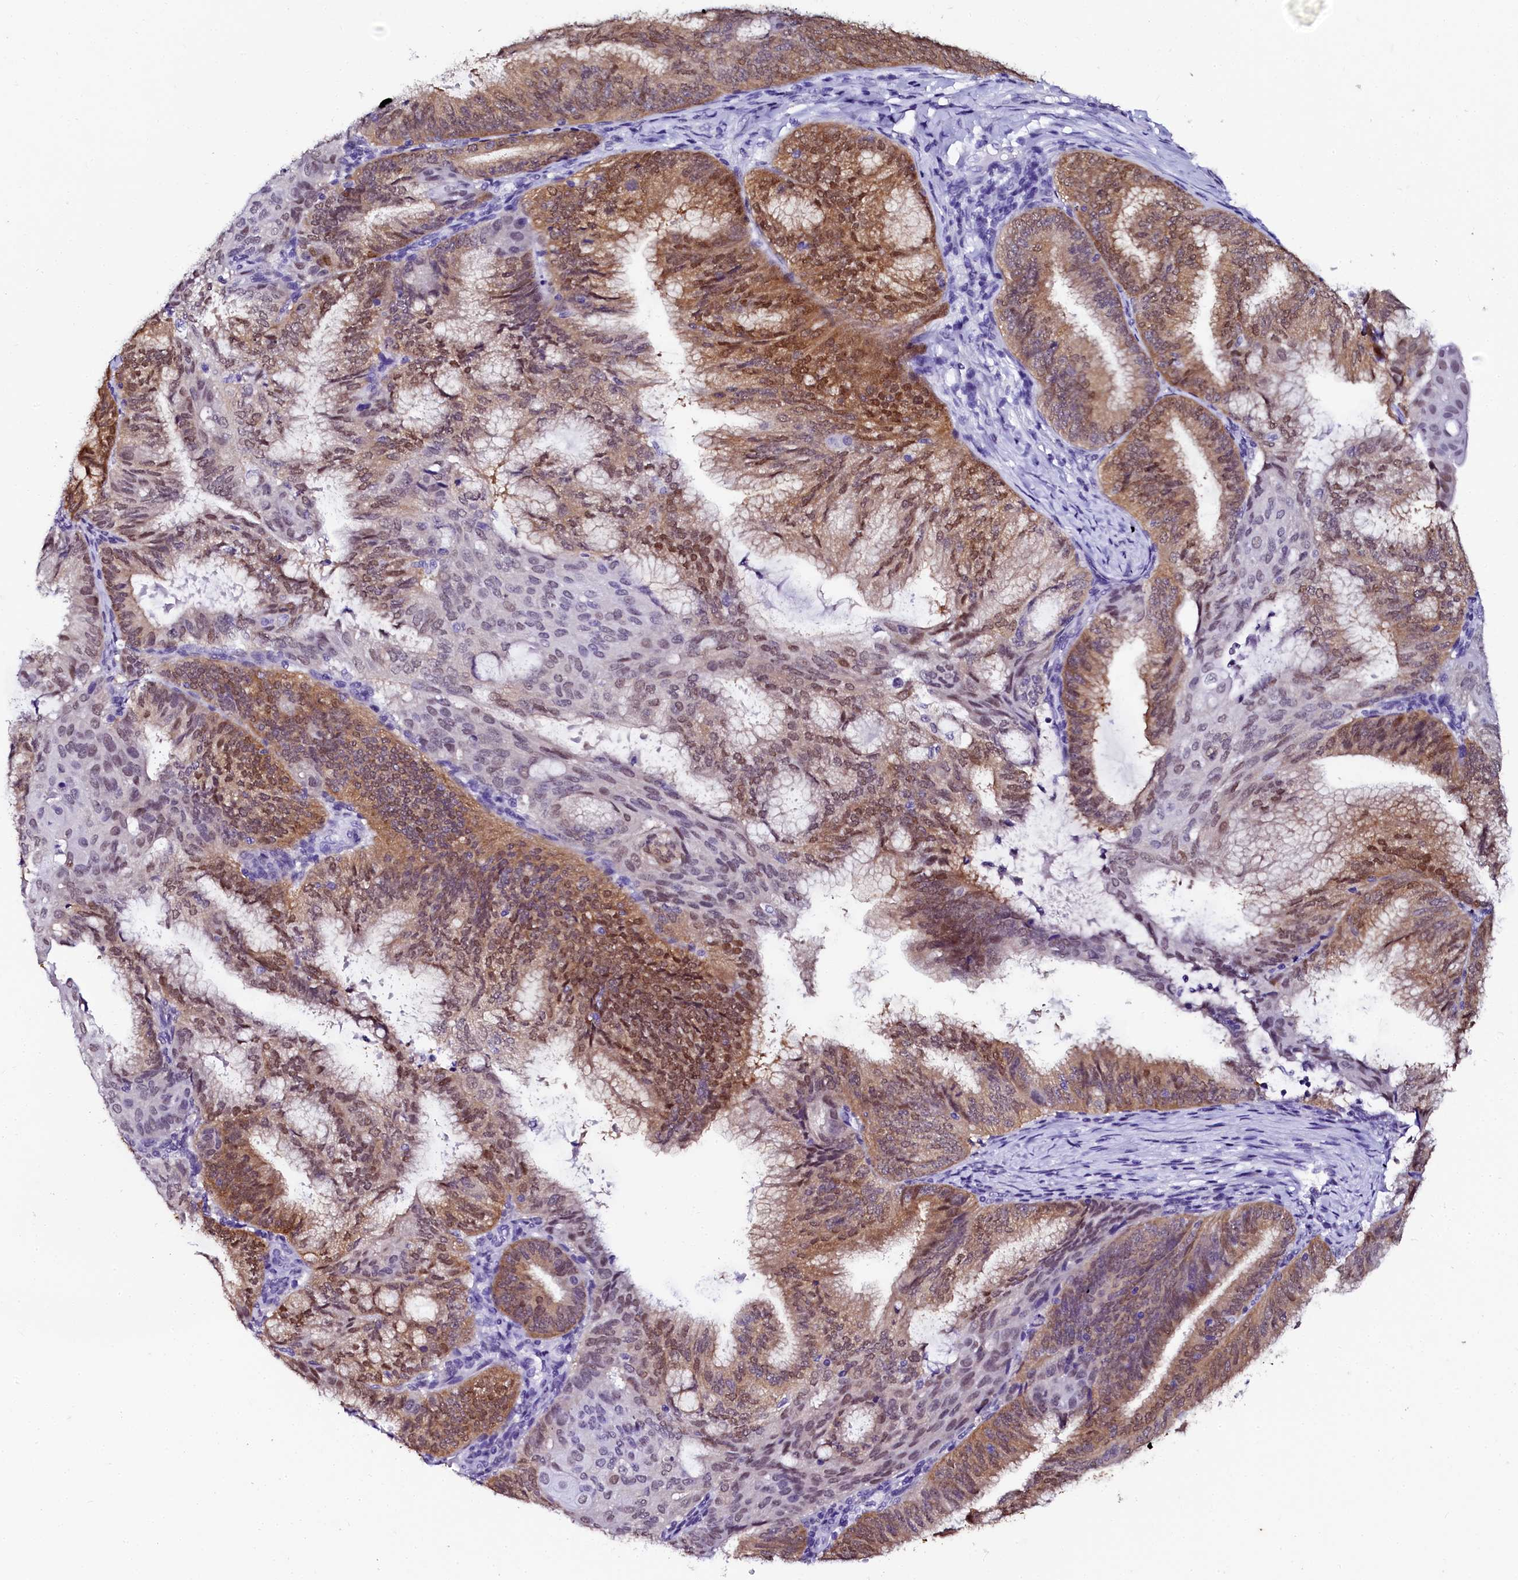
{"staining": {"intensity": "moderate", "quantity": ">75%", "location": "cytoplasmic/membranous,nuclear"}, "tissue": "endometrial cancer", "cell_type": "Tumor cells", "image_type": "cancer", "snomed": [{"axis": "morphology", "description": "Adenocarcinoma, NOS"}, {"axis": "topography", "description": "Endometrium"}], "caption": "IHC of human endometrial cancer (adenocarcinoma) shows medium levels of moderate cytoplasmic/membranous and nuclear staining in about >75% of tumor cells.", "gene": "SORD", "patient": {"sex": "female", "age": 49}}